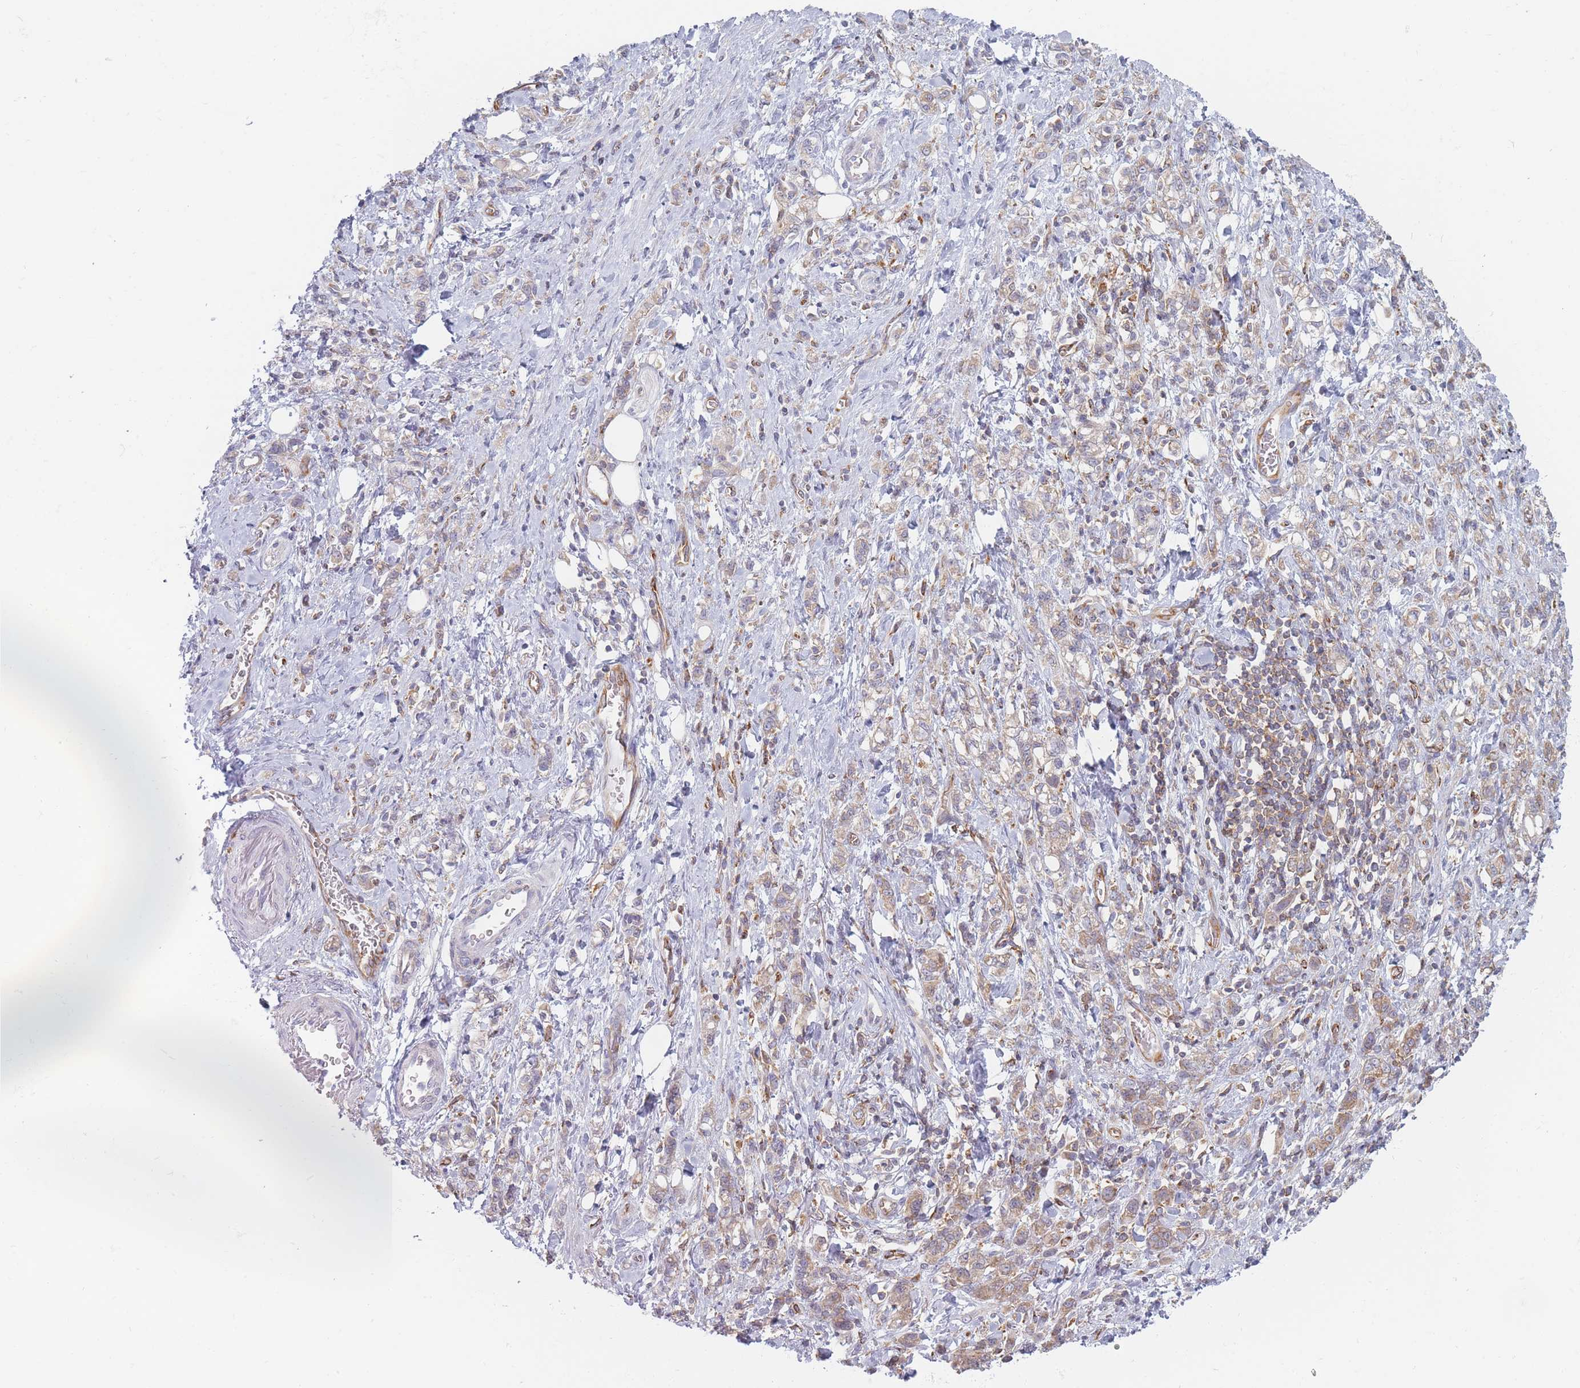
{"staining": {"intensity": "weak", "quantity": ">75%", "location": "cytoplasmic/membranous"}, "tissue": "stomach cancer", "cell_type": "Tumor cells", "image_type": "cancer", "snomed": [{"axis": "morphology", "description": "Adenocarcinoma, NOS"}, {"axis": "topography", "description": "Stomach"}], "caption": "Approximately >75% of tumor cells in human adenocarcinoma (stomach) display weak cytoplasmic/membranous protein staining as visualized by brown immunohistochemical staining.", "gene": "MAP1S", "patient": {"sex": "male", "age": 77}}